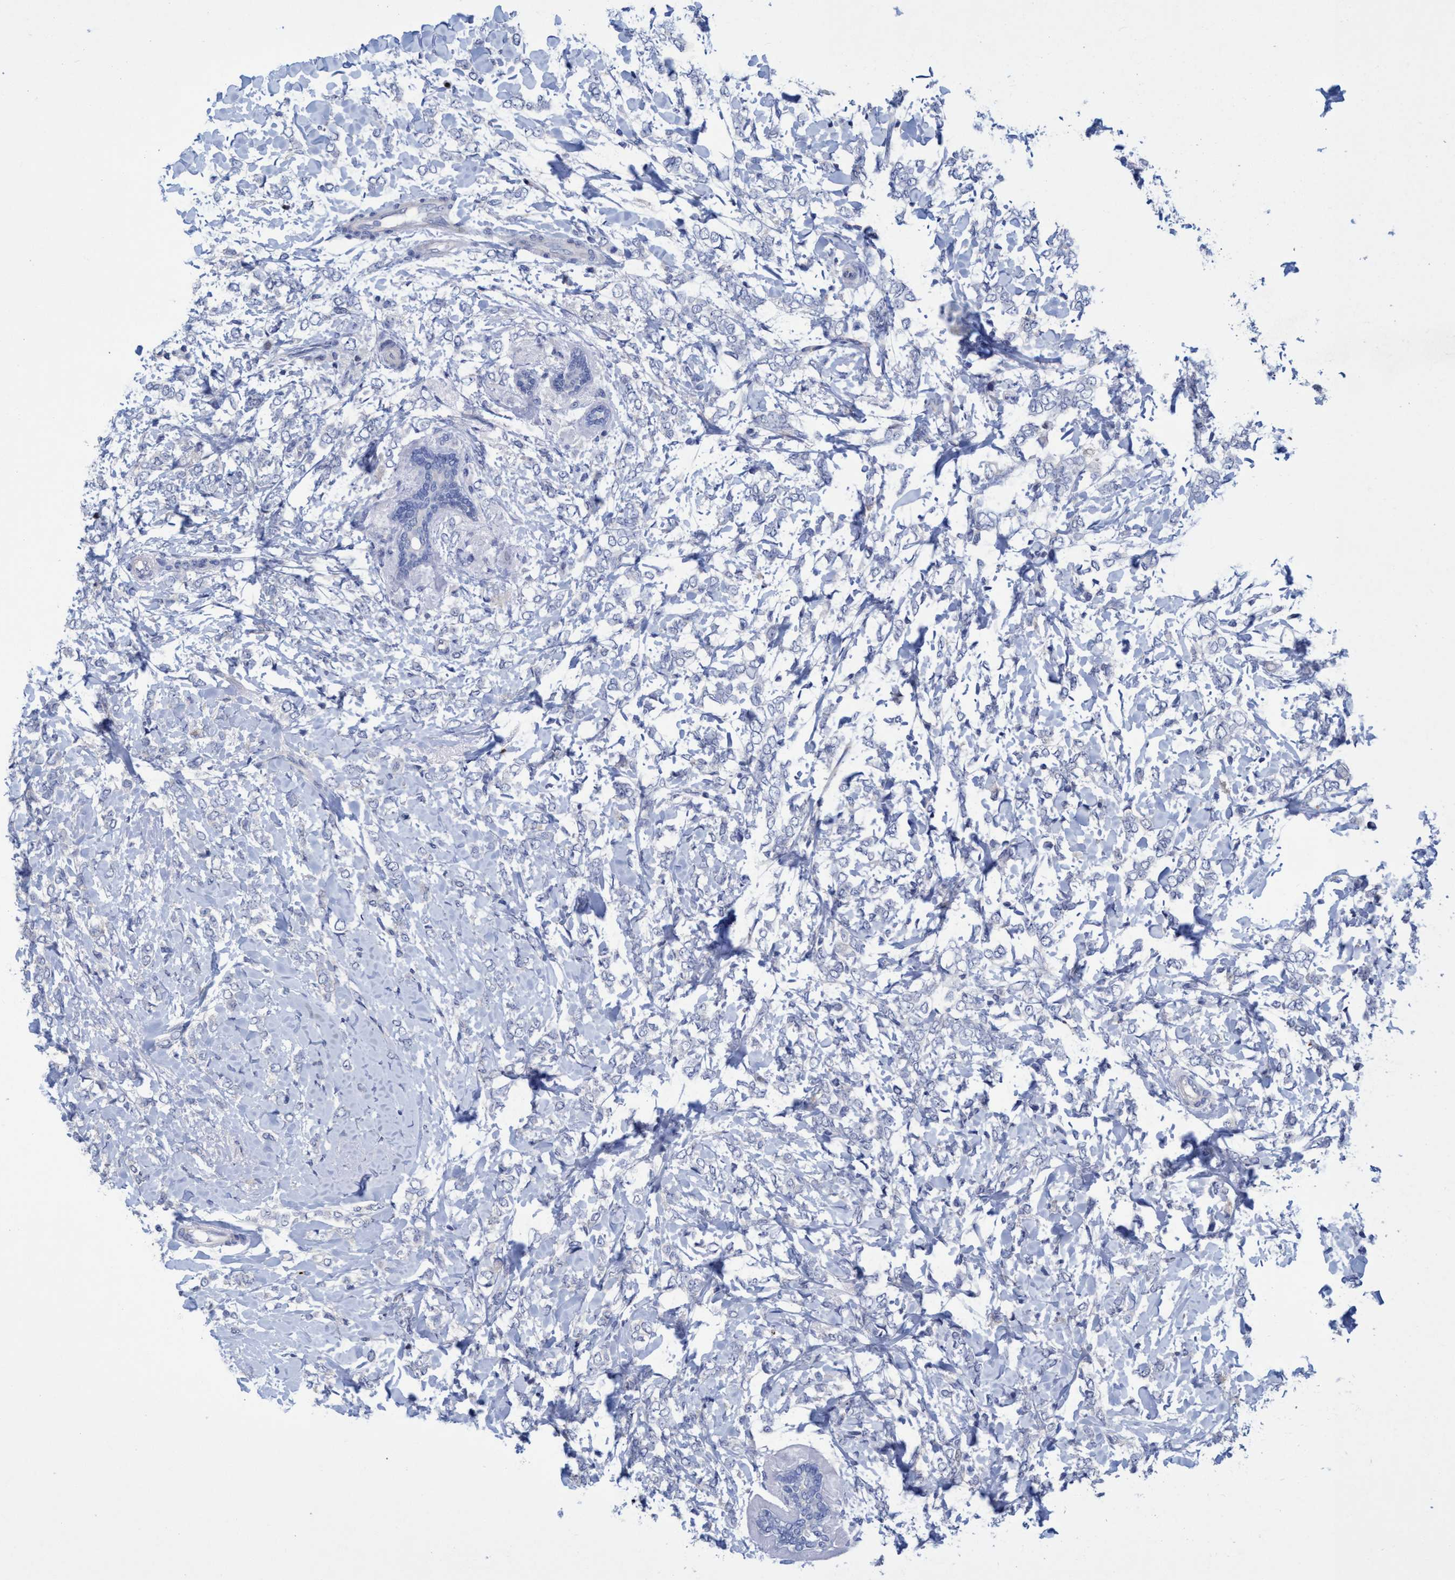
{"staining": {"intensity": "negative", "quantity": "none", "location": "none"}, "tissue": "breast cancer", "cell_type": "Tumor cells", "image_type": "cancer", "snomed": [{"axis": "morphology", "description": "Normal tissue, NOS"}, {"axis": "morphology", "description": "Lobular carcinoma"}, {"axis": "topography", "description": "Breast"}], "caption": "There is no significant expression in tumor cells of breast cancer.", "gene": "R3HCC1", "patient": {"sex": "female", "age": 47}}